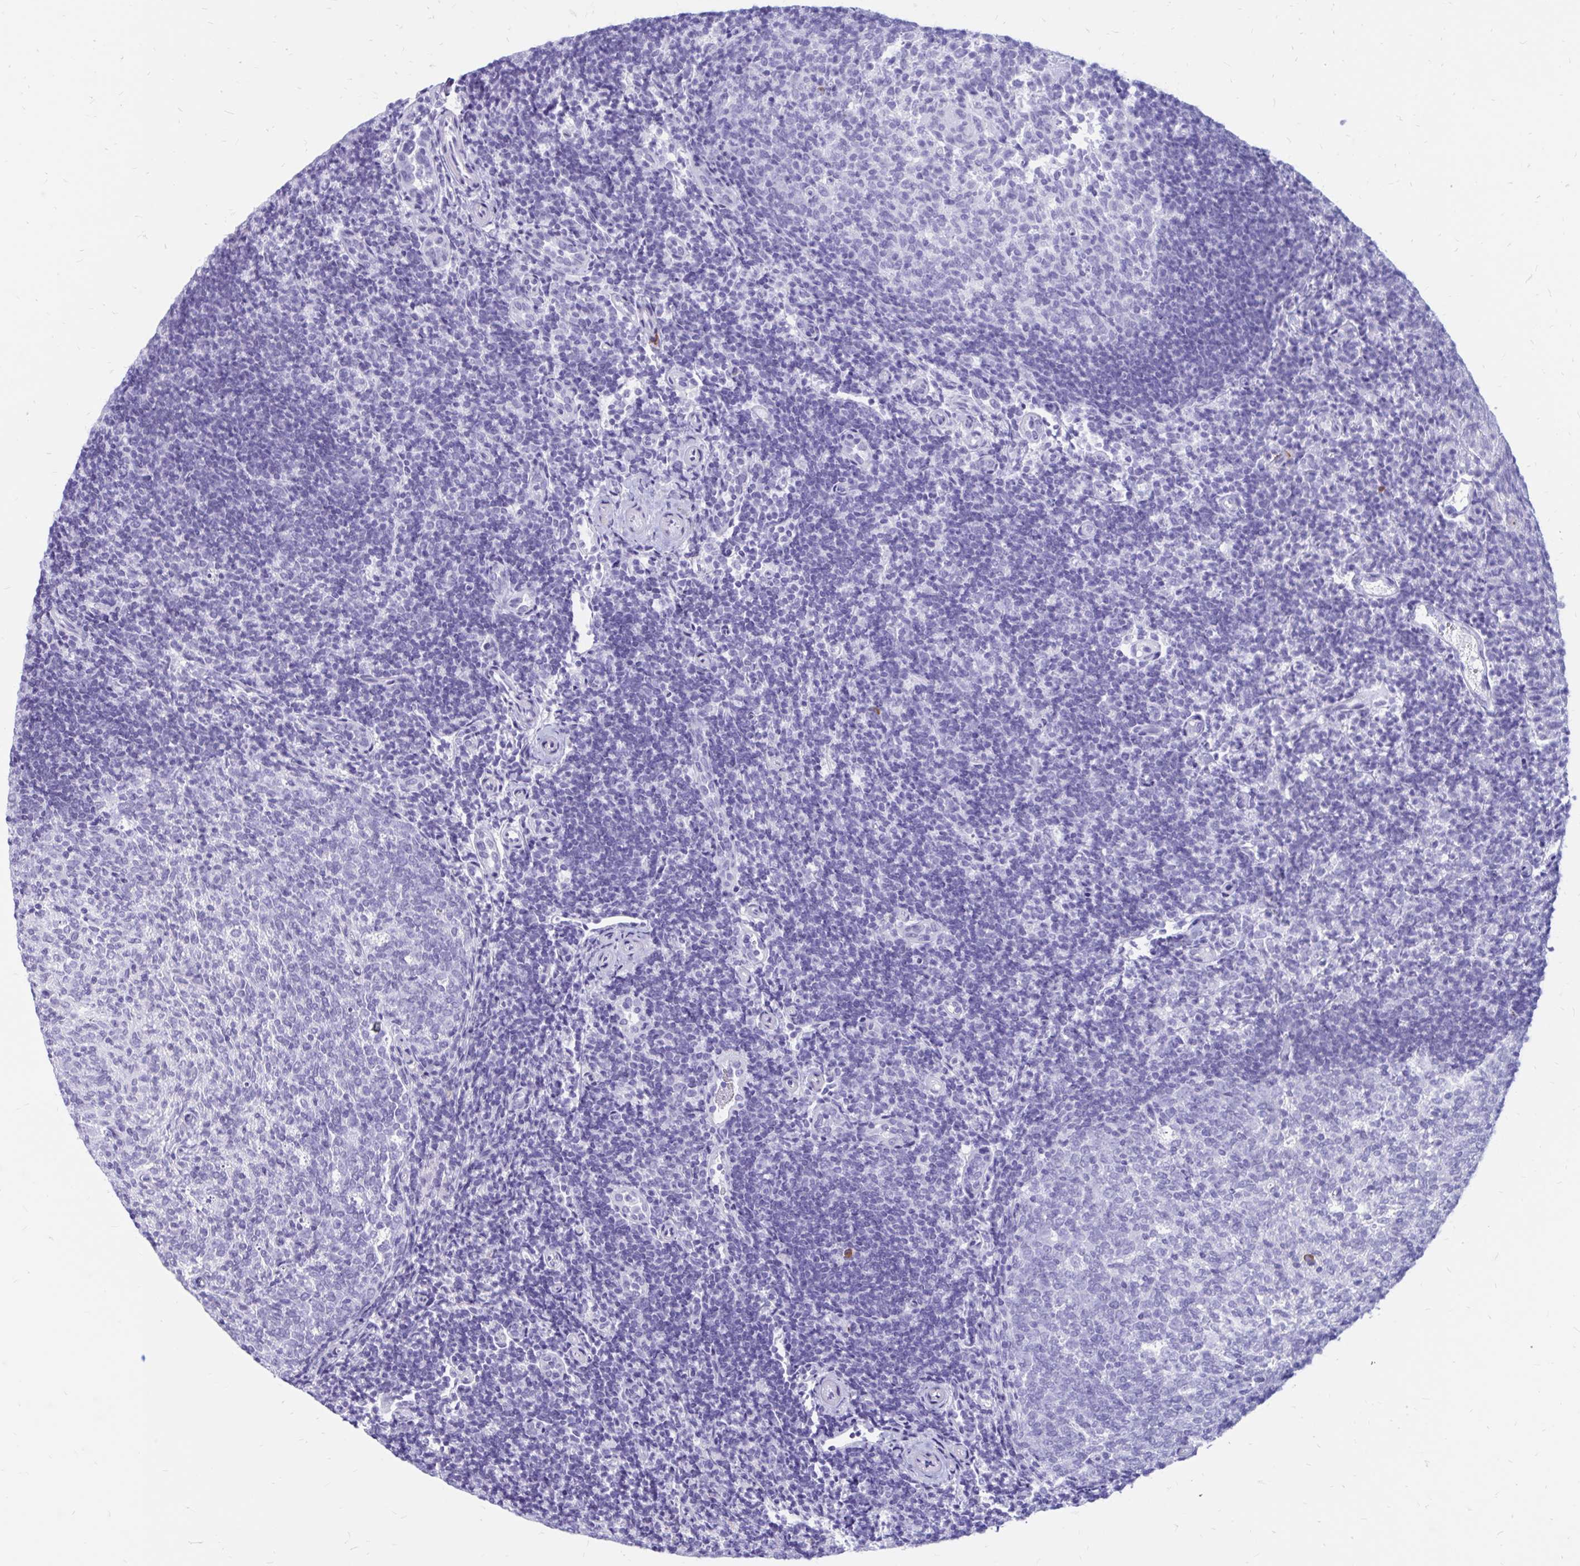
{"staining": {"intensity": "negative", "quantity": "none", "location": "none"}, "tissue": "tonsil", "cell_type": "Germinal center cells", "image_type": "normal", "snomed": [{"axis": "morphology", "description": "Normal tissue, NOS"}, {"axis": "topography", "description": "Tonsil"}], "caption": "Human tonsil stained for a protein using immunohistochemistry shows no staining in germinal center cells.", "gene": "IGSF5", "patient": {"sex": "female", "age": 10}}